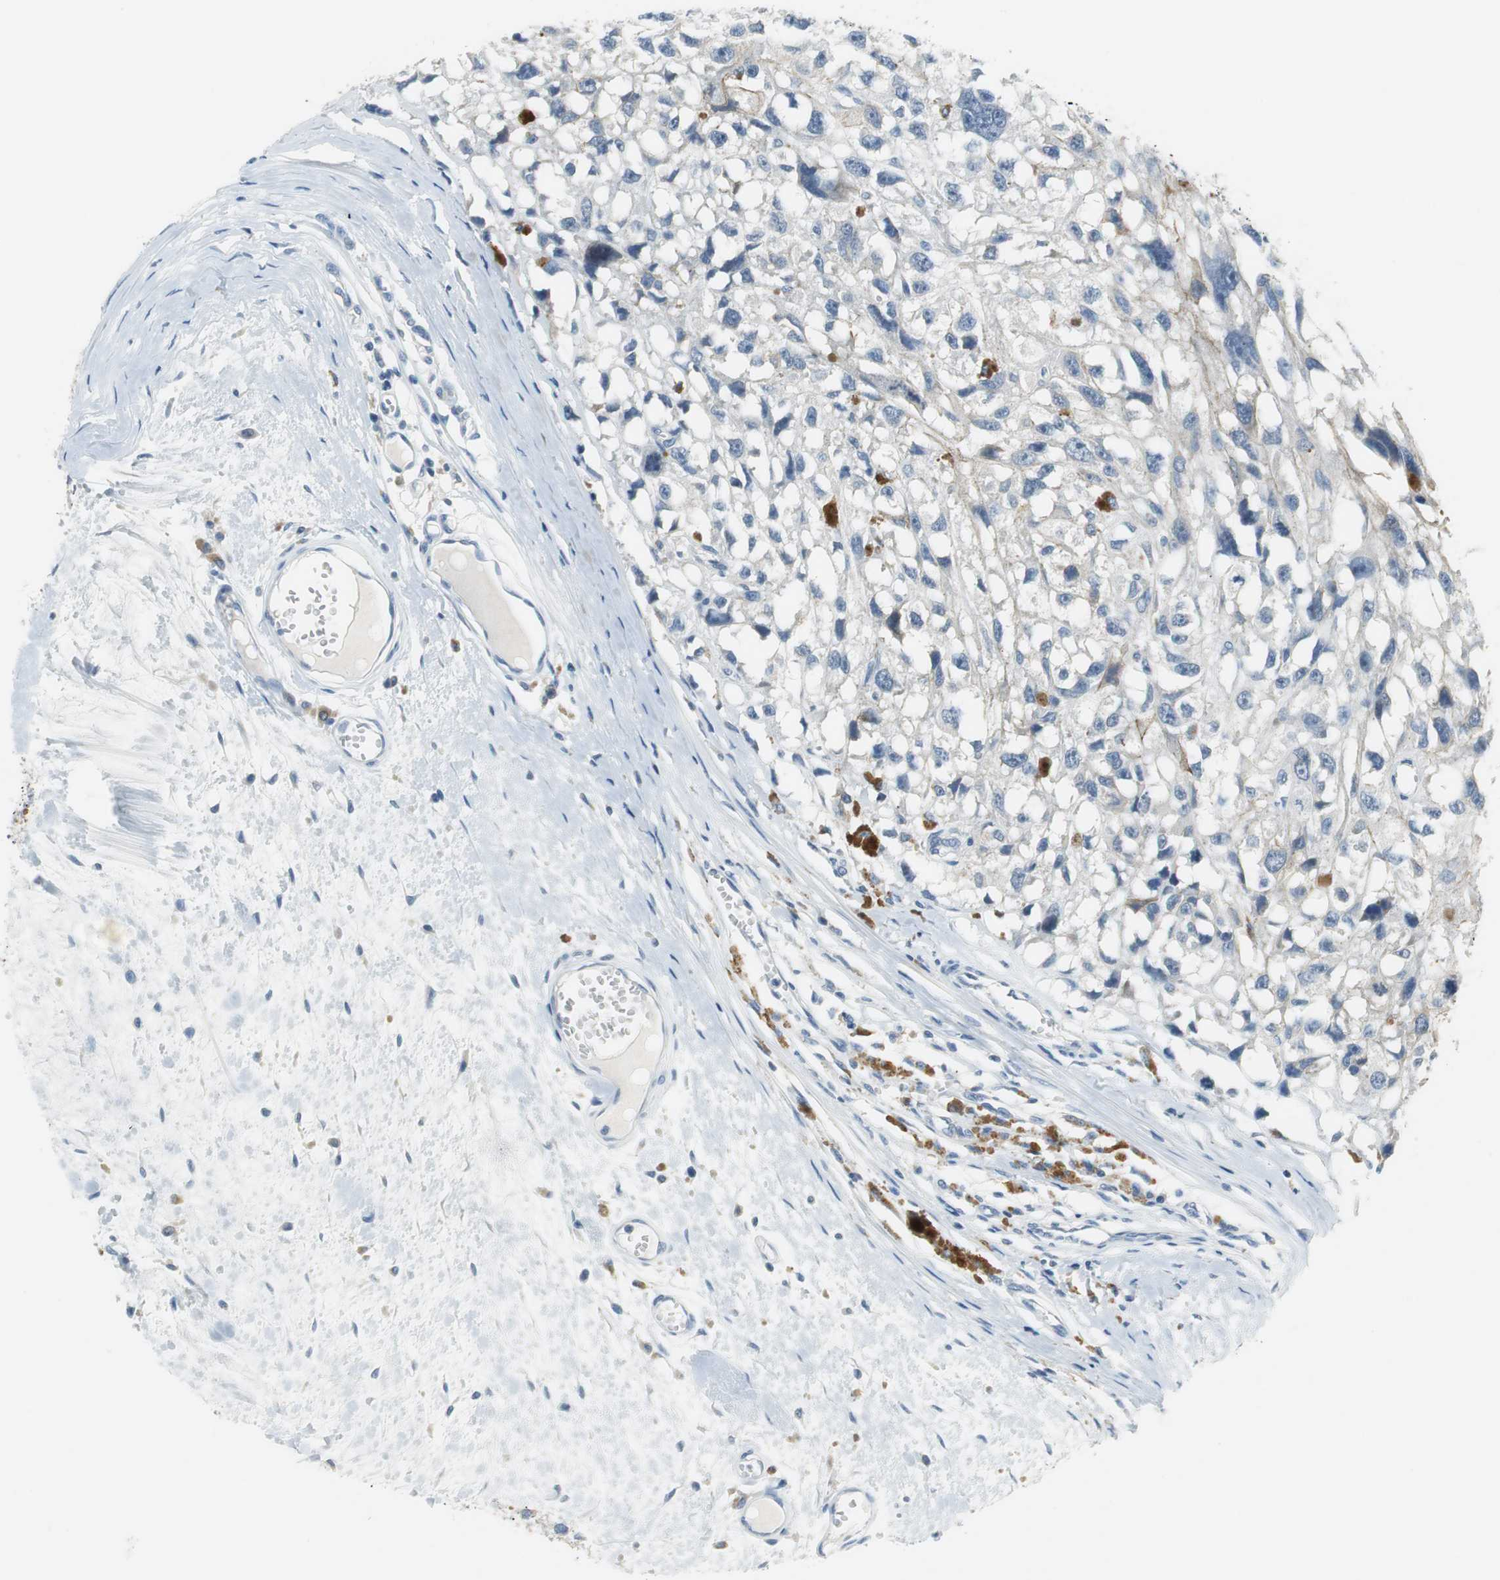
{"staining": {"intensity": "negative", "quantity": "none", "location": "none"}, "tissue": "melanoma", "cell_type": "Tumor cells", "image_type": "cancer", "snomed": [{"axis": "morphology", "description": "Malignant melanoma, Metastatic site"}, {"axis": "topography", "description": "Lymph node"}], "caption": "IHC of human malignant melanoma (metastatic site) exhibits no expression in tumor cells.", "gene": "GLCCI1", "patient": {"sex": "male", "age": 59}}